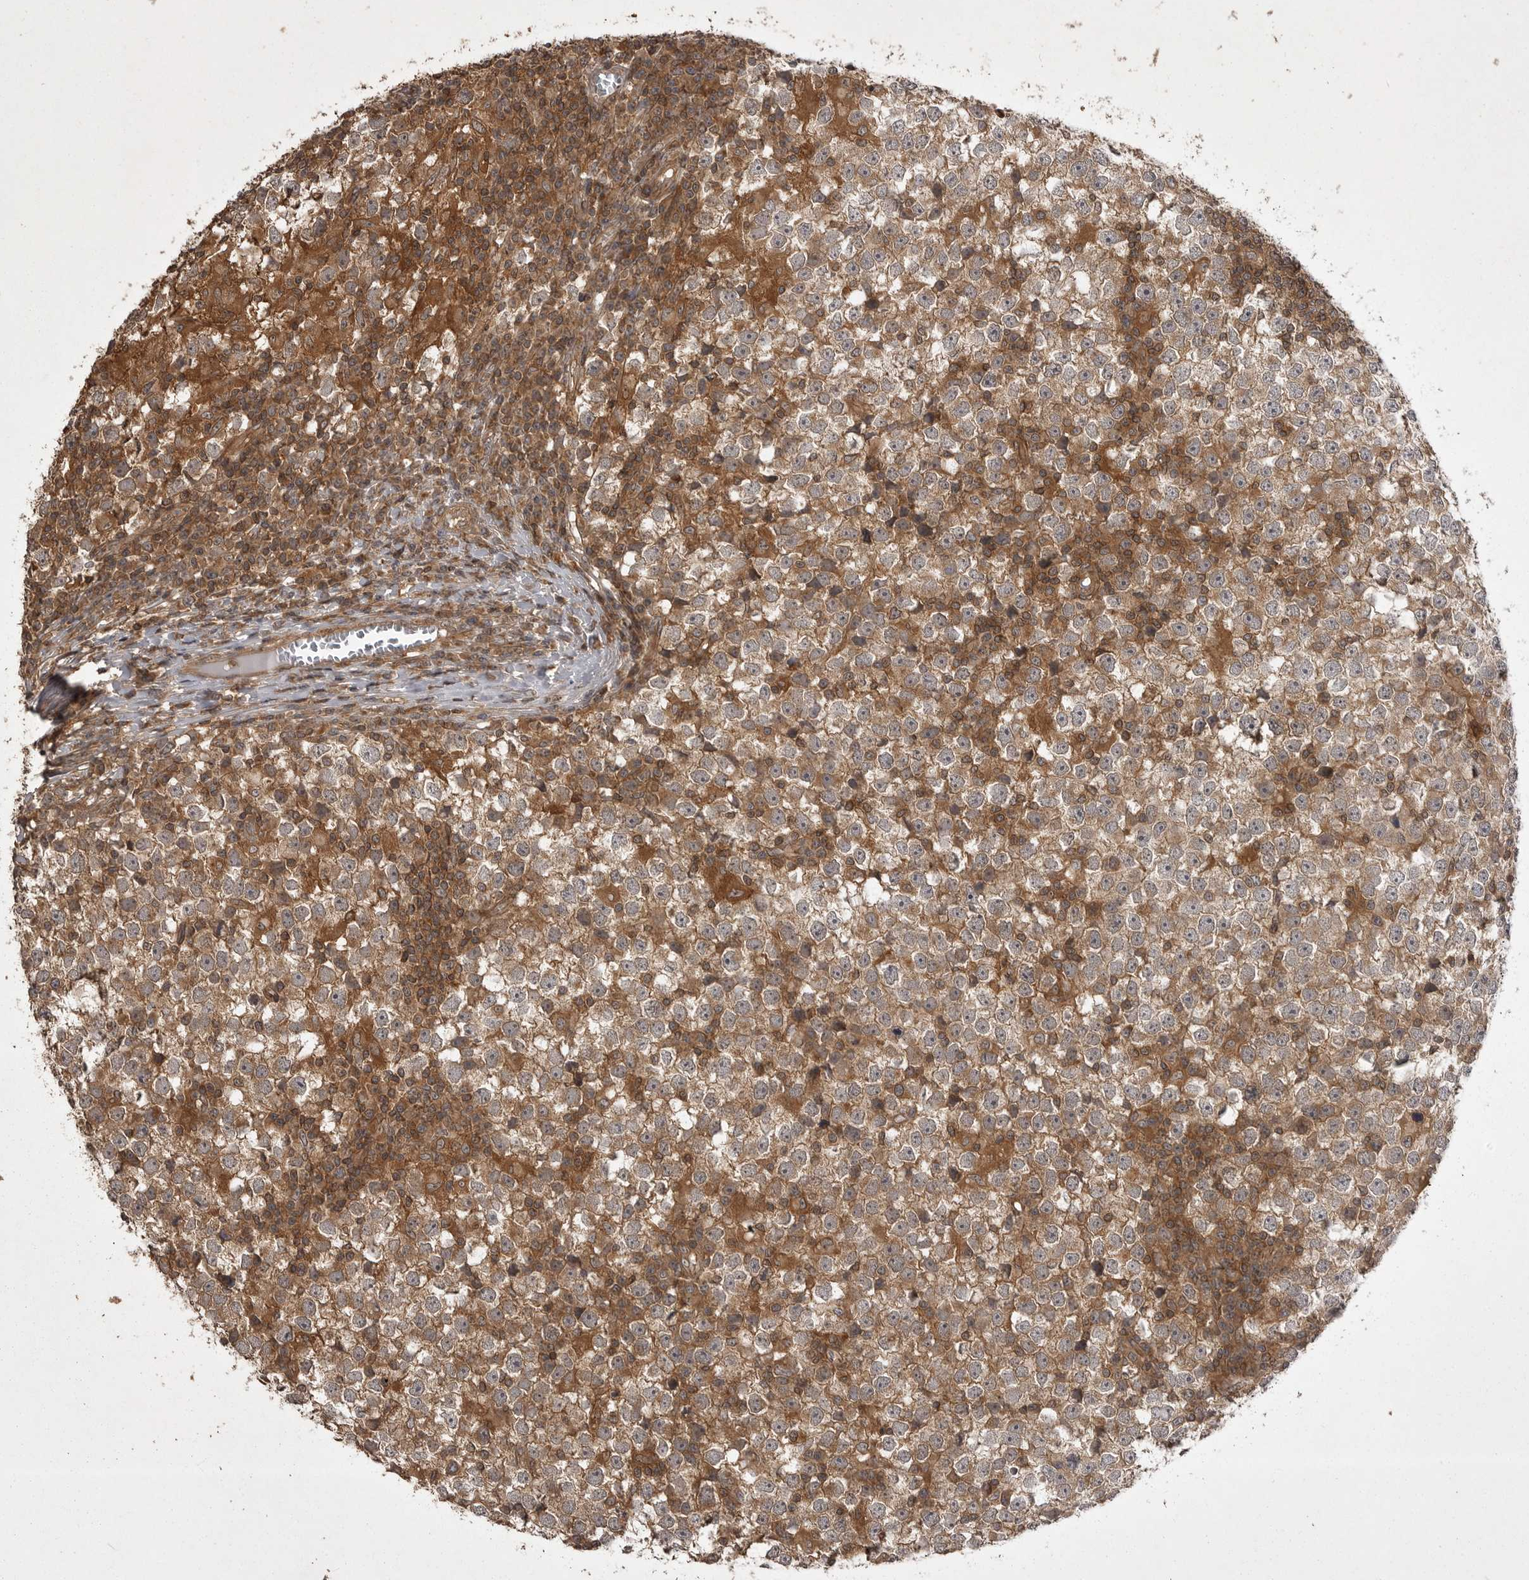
{"staining": {"intensity": "weak", "quantity": ">75%", "location": "cytoplasmic/membranous"}, "tissue": "testis cancer", "cell_type": "Tumor cells", "image_type": "cancer", "snomed": [{"axis": "morphology", "description": "Seminoma, NOS"}, {"axis": "topography", "description": "Testis"}], "caption": "Immunohistochemical staining of testis seminoma reveals weak cytoplasmic/membranous protein expression in about >75% of tumor cells. The protein of interest is shown in brown color, while the nuclei are stained blue.", "gene": "STK24", "patient": {"sex": "male", "age": 65}}